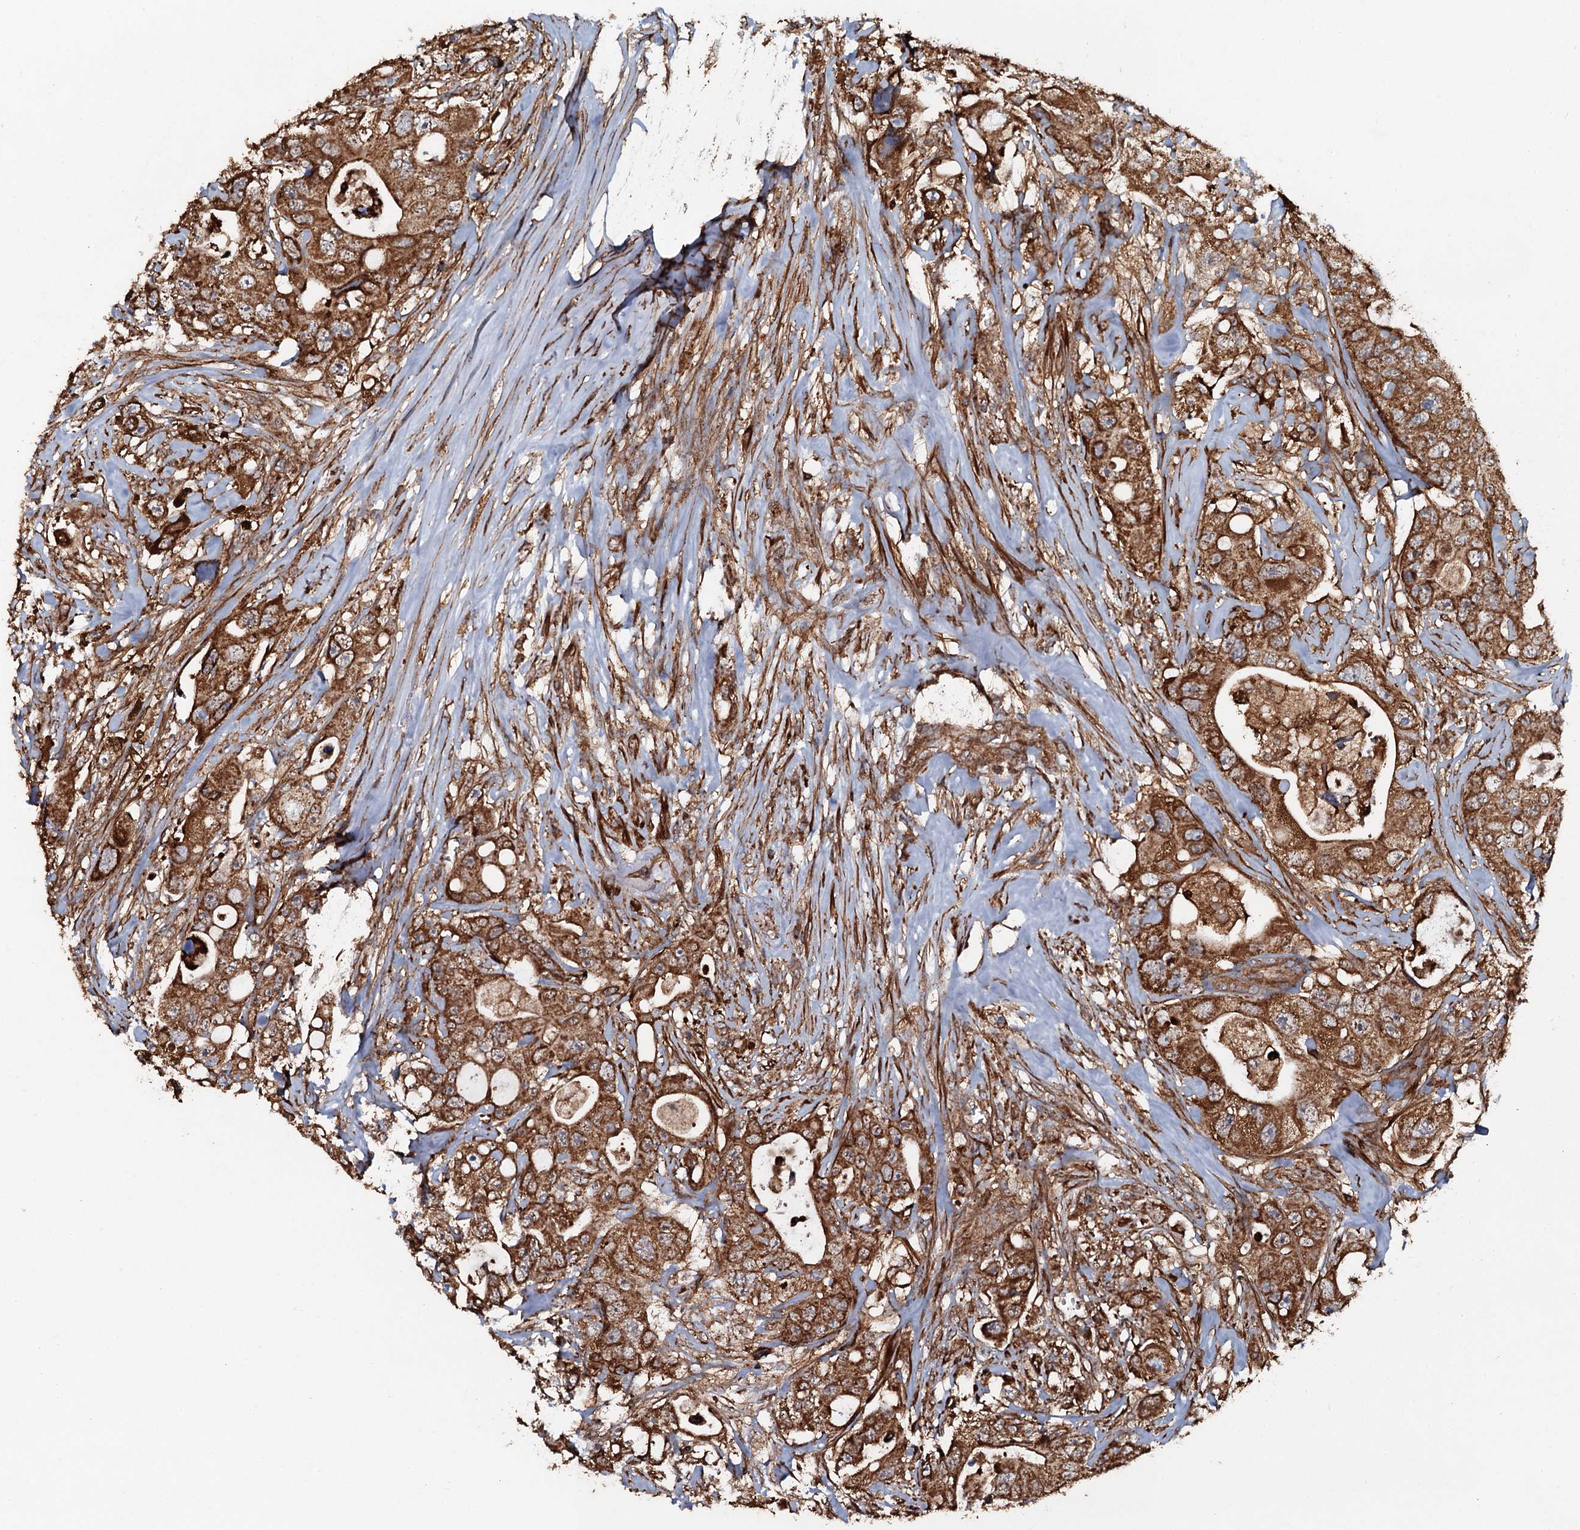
{"staining": {"intensity": "strong", "quantity": ">75%", "location": "cytoplasmic/membranous"}, "tissue": "colorectal cancer", "cell_type": "Tumor cells", "image_type": "cancer", "snomed": [{"axis": "morphology", "description": "Adenocarcinoma, NOS"}, {"axis": "topography", "description": "Colon"}], "caption": "Immunohistochemical staining of human colorectal adenocarcinoma displays strong cytoplasmic/membranous protein positivity in approximately >75% of tumor cells. The staining was performed using DAB to visualize the protein expression in brown, while the nuclei were stained in blue with hematoxylin (Magnification: 20x).", "gene": "VWA8", "patient": {"sex": "female", "age": 46}}